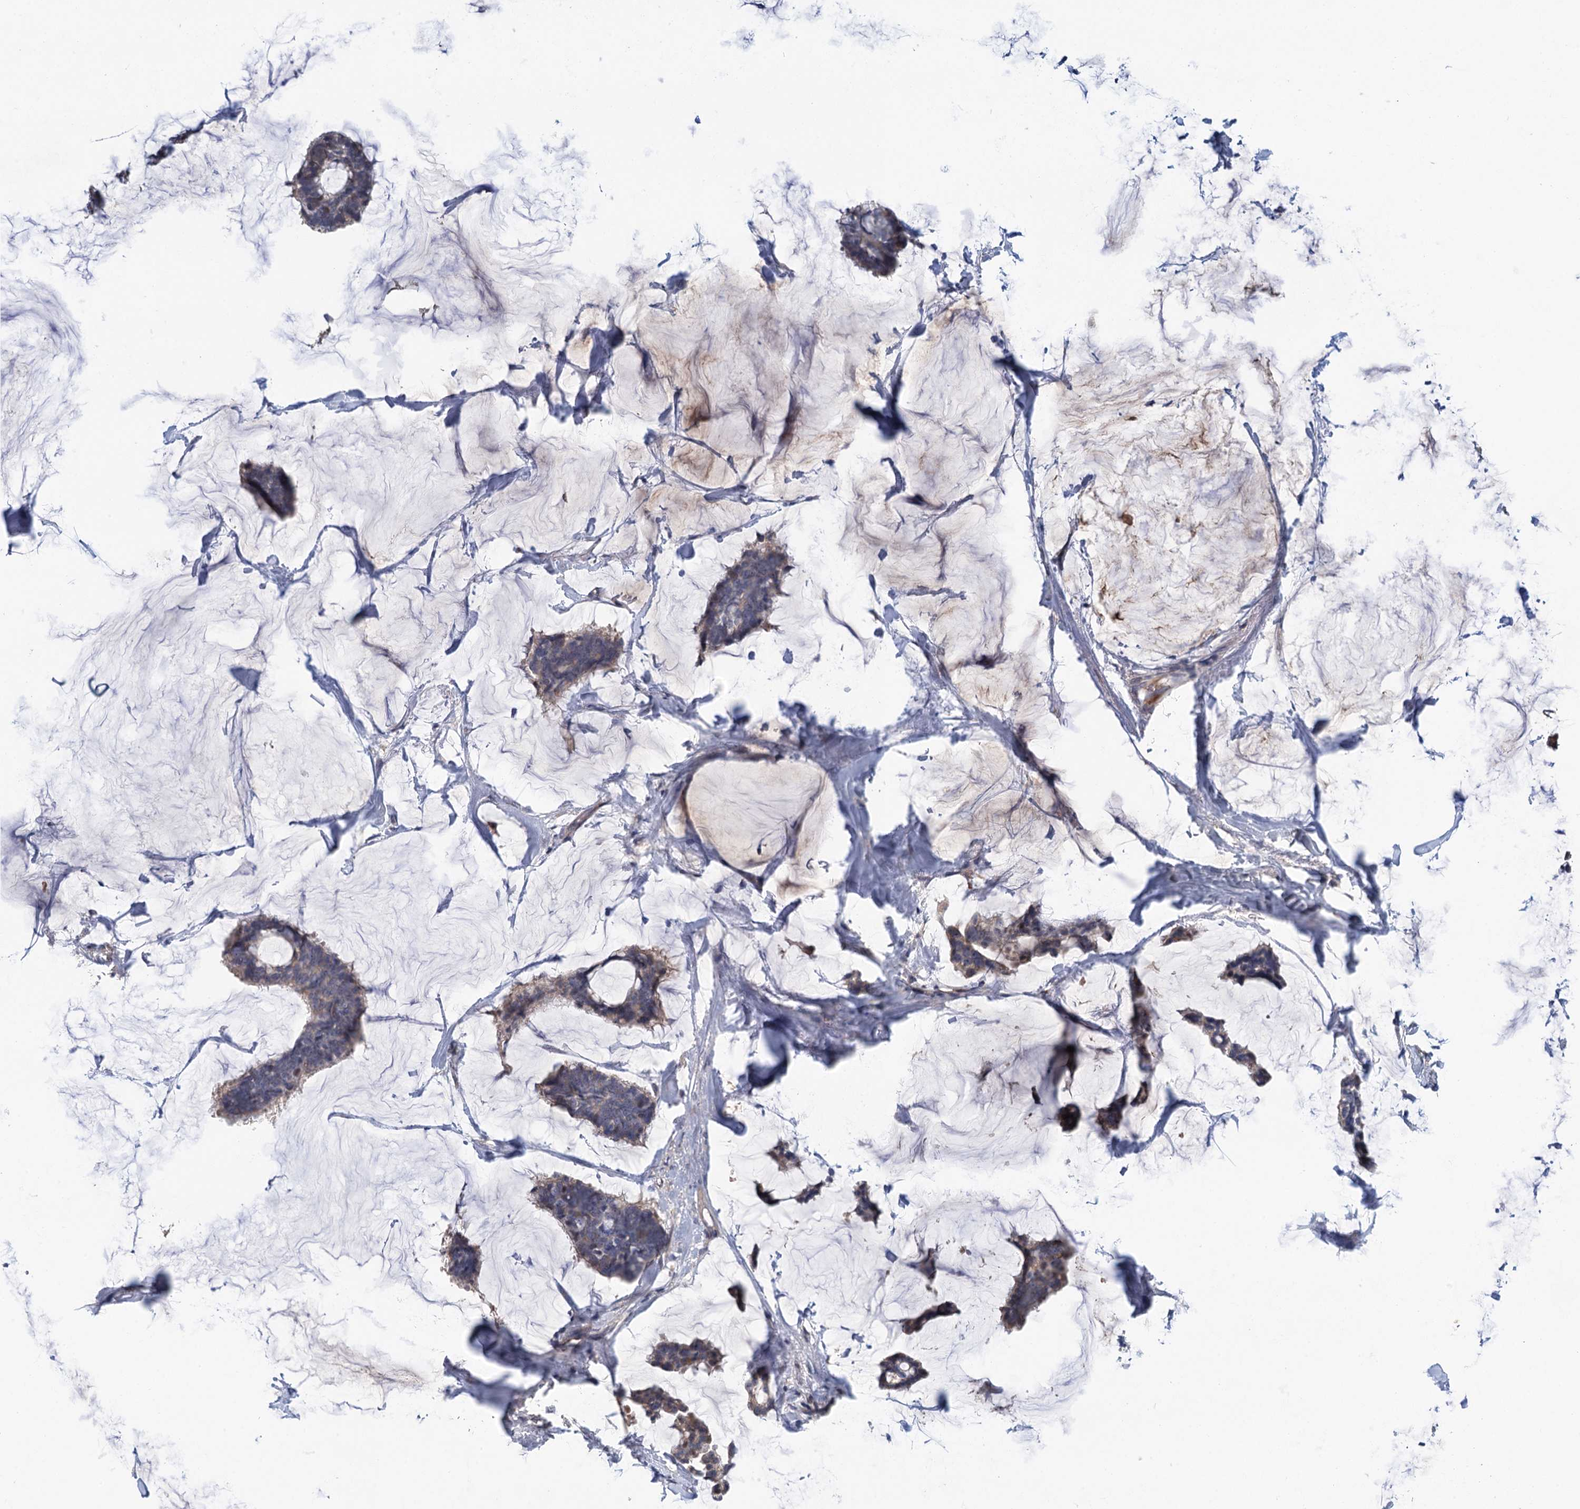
{"staining": {"intensity": "weak", "quantity": "<25%", "location": "cytoplasmic/membranous"}, "tissue": "breast cancer", "cell_type": "Tumor cells", "image_type": "cancer", "snomed": [{"axis": "morphology", "description": "Duct carcinoma"}, {"axis": "topography", "description": "Breast"}], "caption": "The histopathology image exhibits no staining of tumor cells in breast cancer (infiltrating ductal carcinoma).", "gene": "MDM1", "patient": {"sex": "female", "age": 93}}